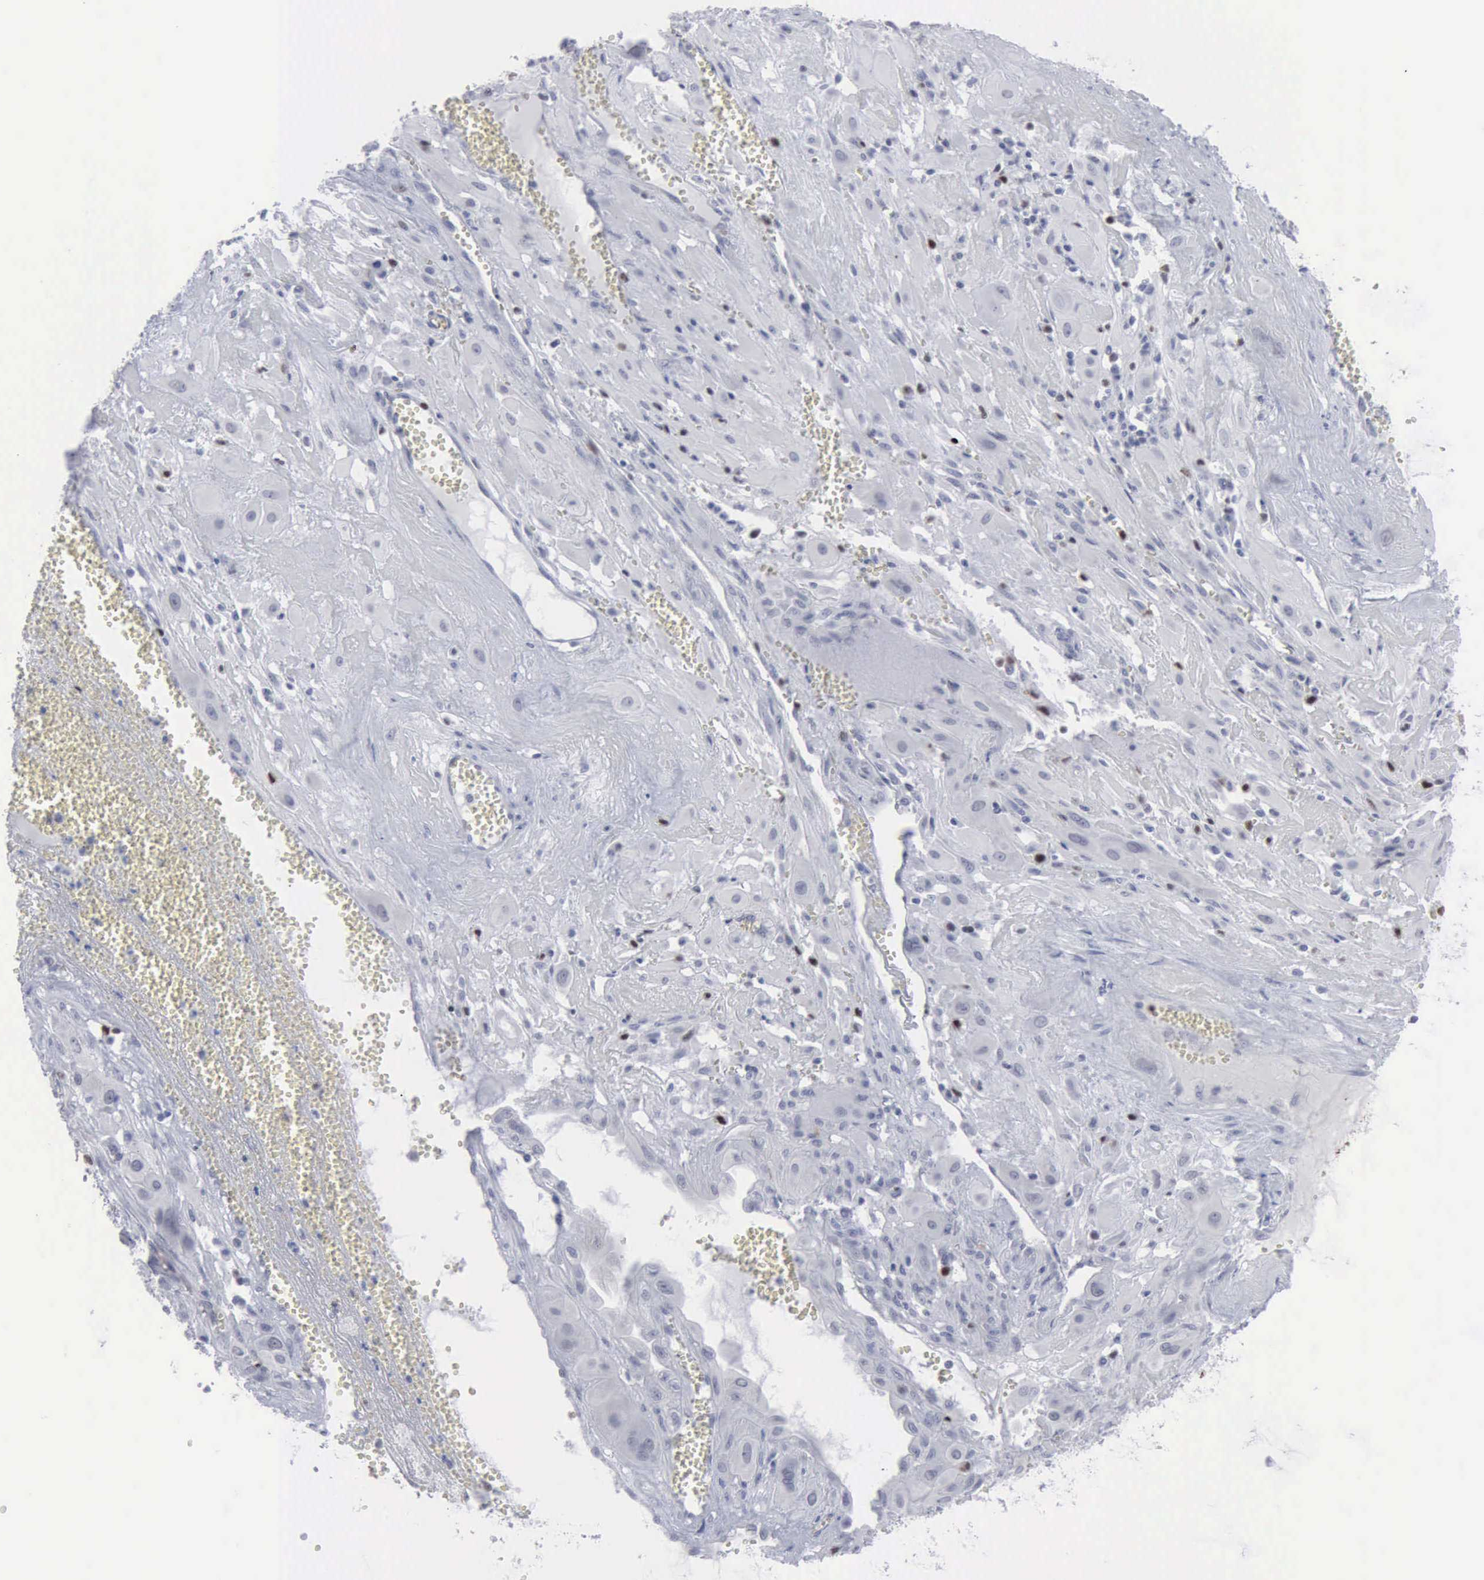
{"staining": {"intensity": "negative", "quantity": "none", "location": "none"}, "tissue": "cervical cancer", "cell_type": "Tumor cells", "image_type": "cancer", "snomed": [{"axis": "morphology", "description": "Squamous cell carcinoma, NOS"}, {"axis": "topography", "description": "Cervix"}], "caption": "Protein analysis of cervical cancer (squamous cell carcinoma) demonstrates no significant expression in tumor cells. Nuclei are stained in blue.", "gene": "MCM5", "patient": {"sex": "female", "age": 34}}